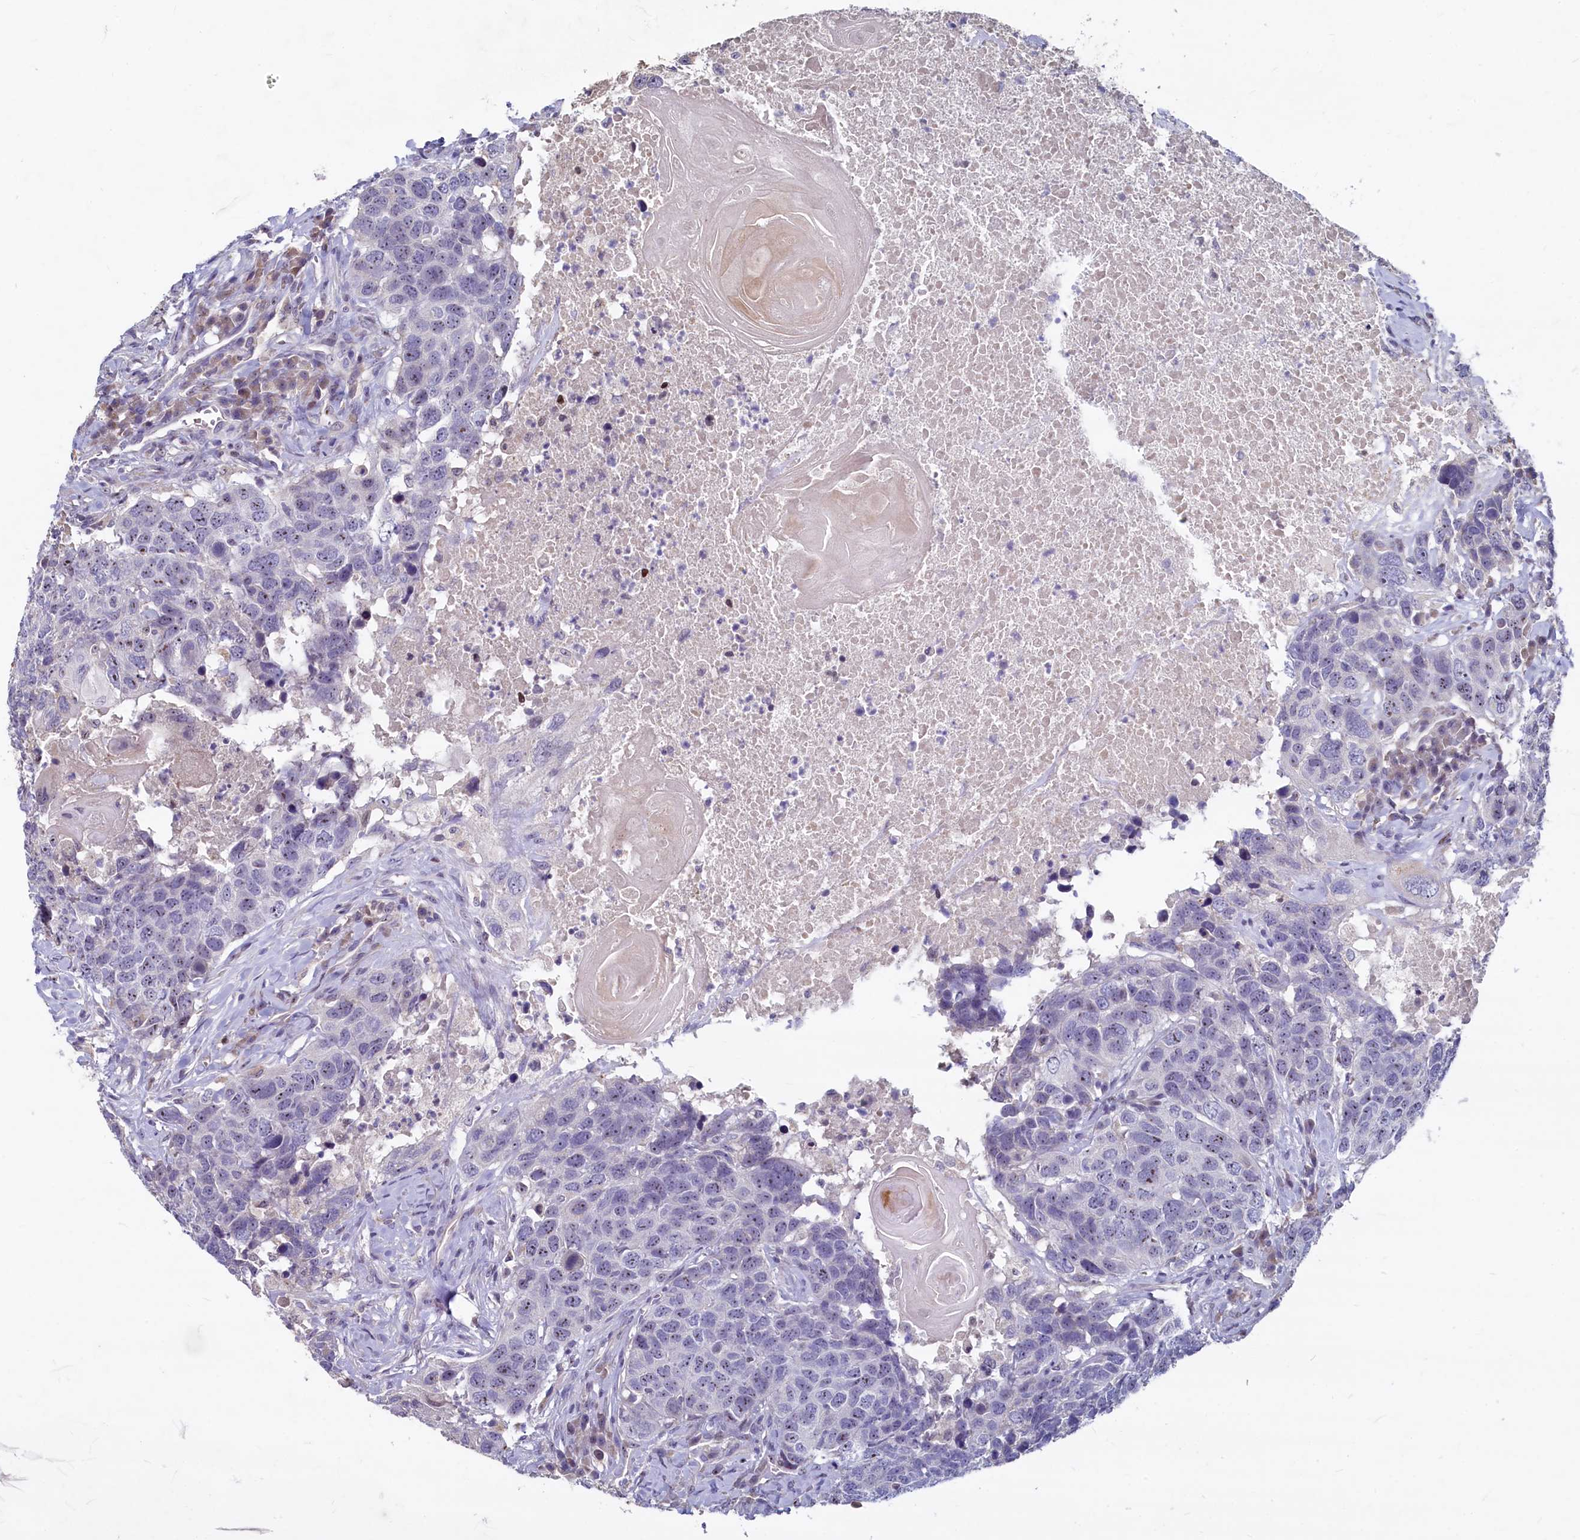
{"staining": {"intensity": "weak", "quantity": "25%-75%", "location": "nuclear"}, "tissue": "head and neck cancer", "cell_type": "Tumor cells", "image_type": "cancer", "snomed": [{"axis": "morphology", "description": "Squamous cell carcinoma, NOS"}, {"axis": "topography", "description": "Head-Neck"}], "caption": "Immunohistochemical staining of head and neck squamous cell carcinoma reveals weak nuclear protein expression in about 25%-75% of tumor cells.", "gene": "ASXL3", "patient": {"sex": "male", "age": 66}}